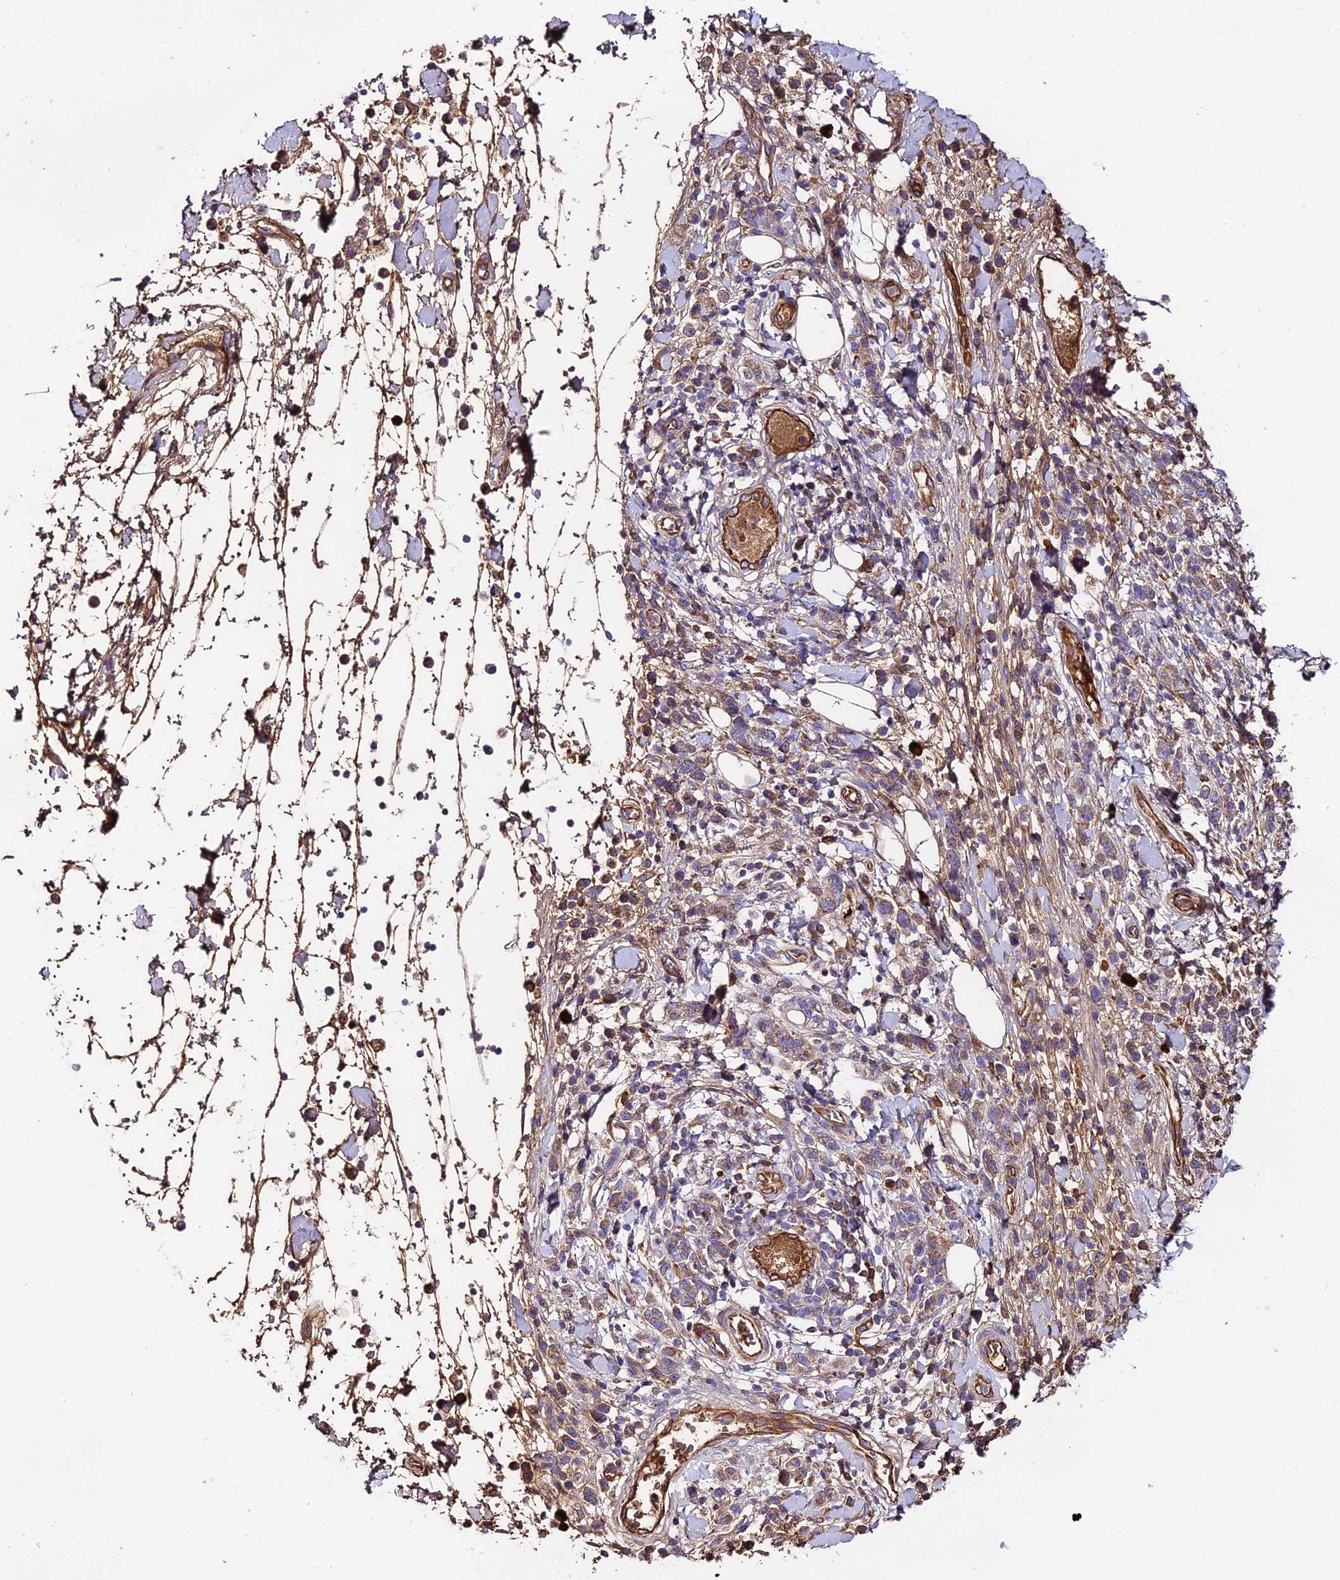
{"staining": {"intensity": "weak", "quantity": "25%-75%", "location": "cytoplasmic/membranous"}, "tissue": "stomach cancer", "cell_type": "Tumor cells", "image_type": "cancer", "snomed": [{"axis": "morphology", "description": "Adenocarcinoma, NOS"}, {"axis": "topography", "description": "Stomach"}], "caption": "Stomach adenocarcinoma stained with a protein marker demonstrates weak staining in tumor cells.", "gene": "BEX4", "patient": {"sex": "male", "age": 77}}